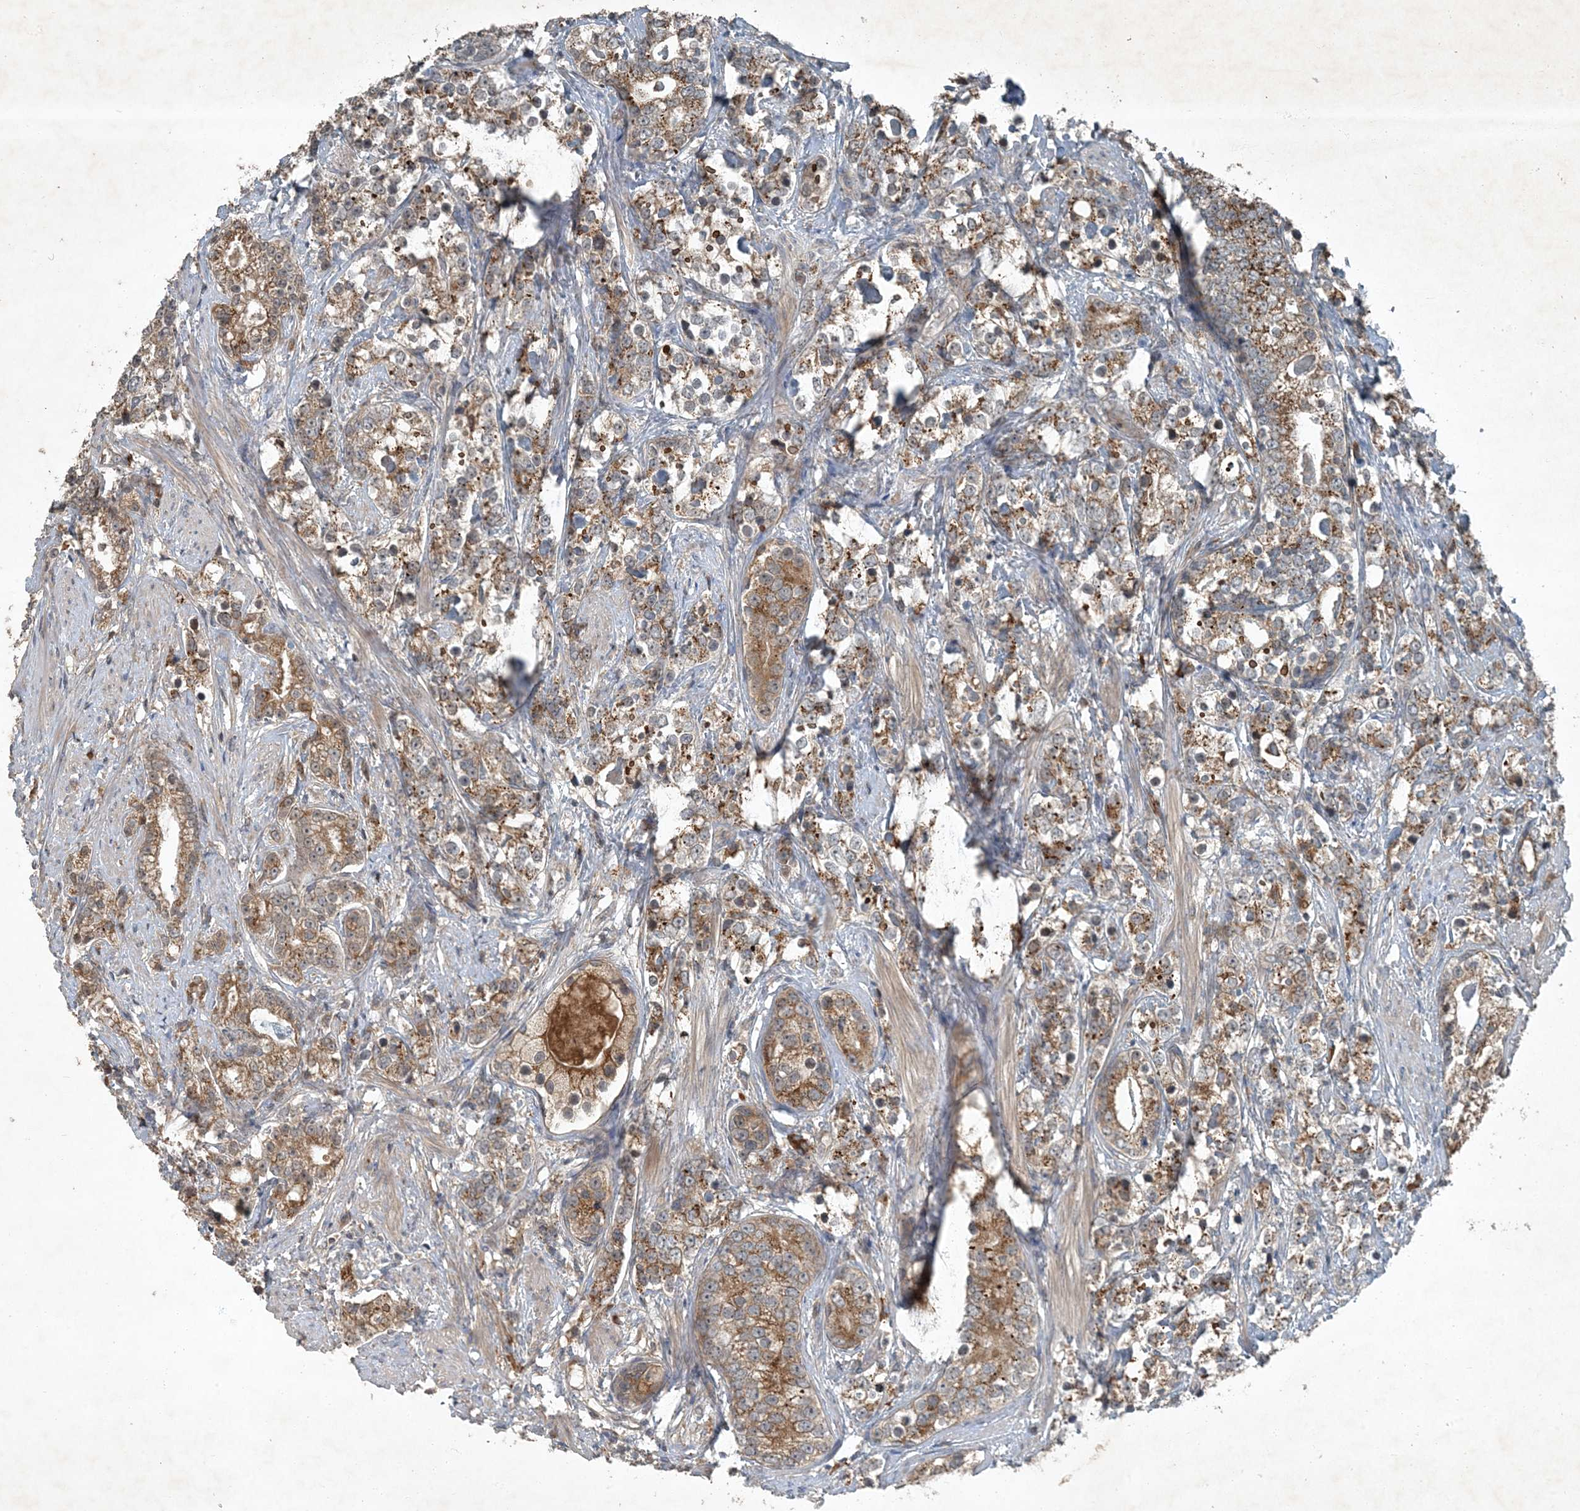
{"staining": {"intensity": "moderate", "quantity": ">75%", "location": "cytoplasmic/membranous"}, "tissue": "prostate cancer", "cell_type": "Tumor cells", "image_type": "cancer", "snomed": [{"axis": "morphology", "description": "Adenocarcinoma, High grade"}, {"axis": "topography", "description": "Prostate"}], "caption": "High-power microscopy captured an immunohistochemistry (IHC) photomicrograph of prostate cancer, revealing moderate cytoplasmic/membranous staining in about >75% of tumor cells.", "gene": "MDN1", "patient": {"sex": "male", "age": 69}}